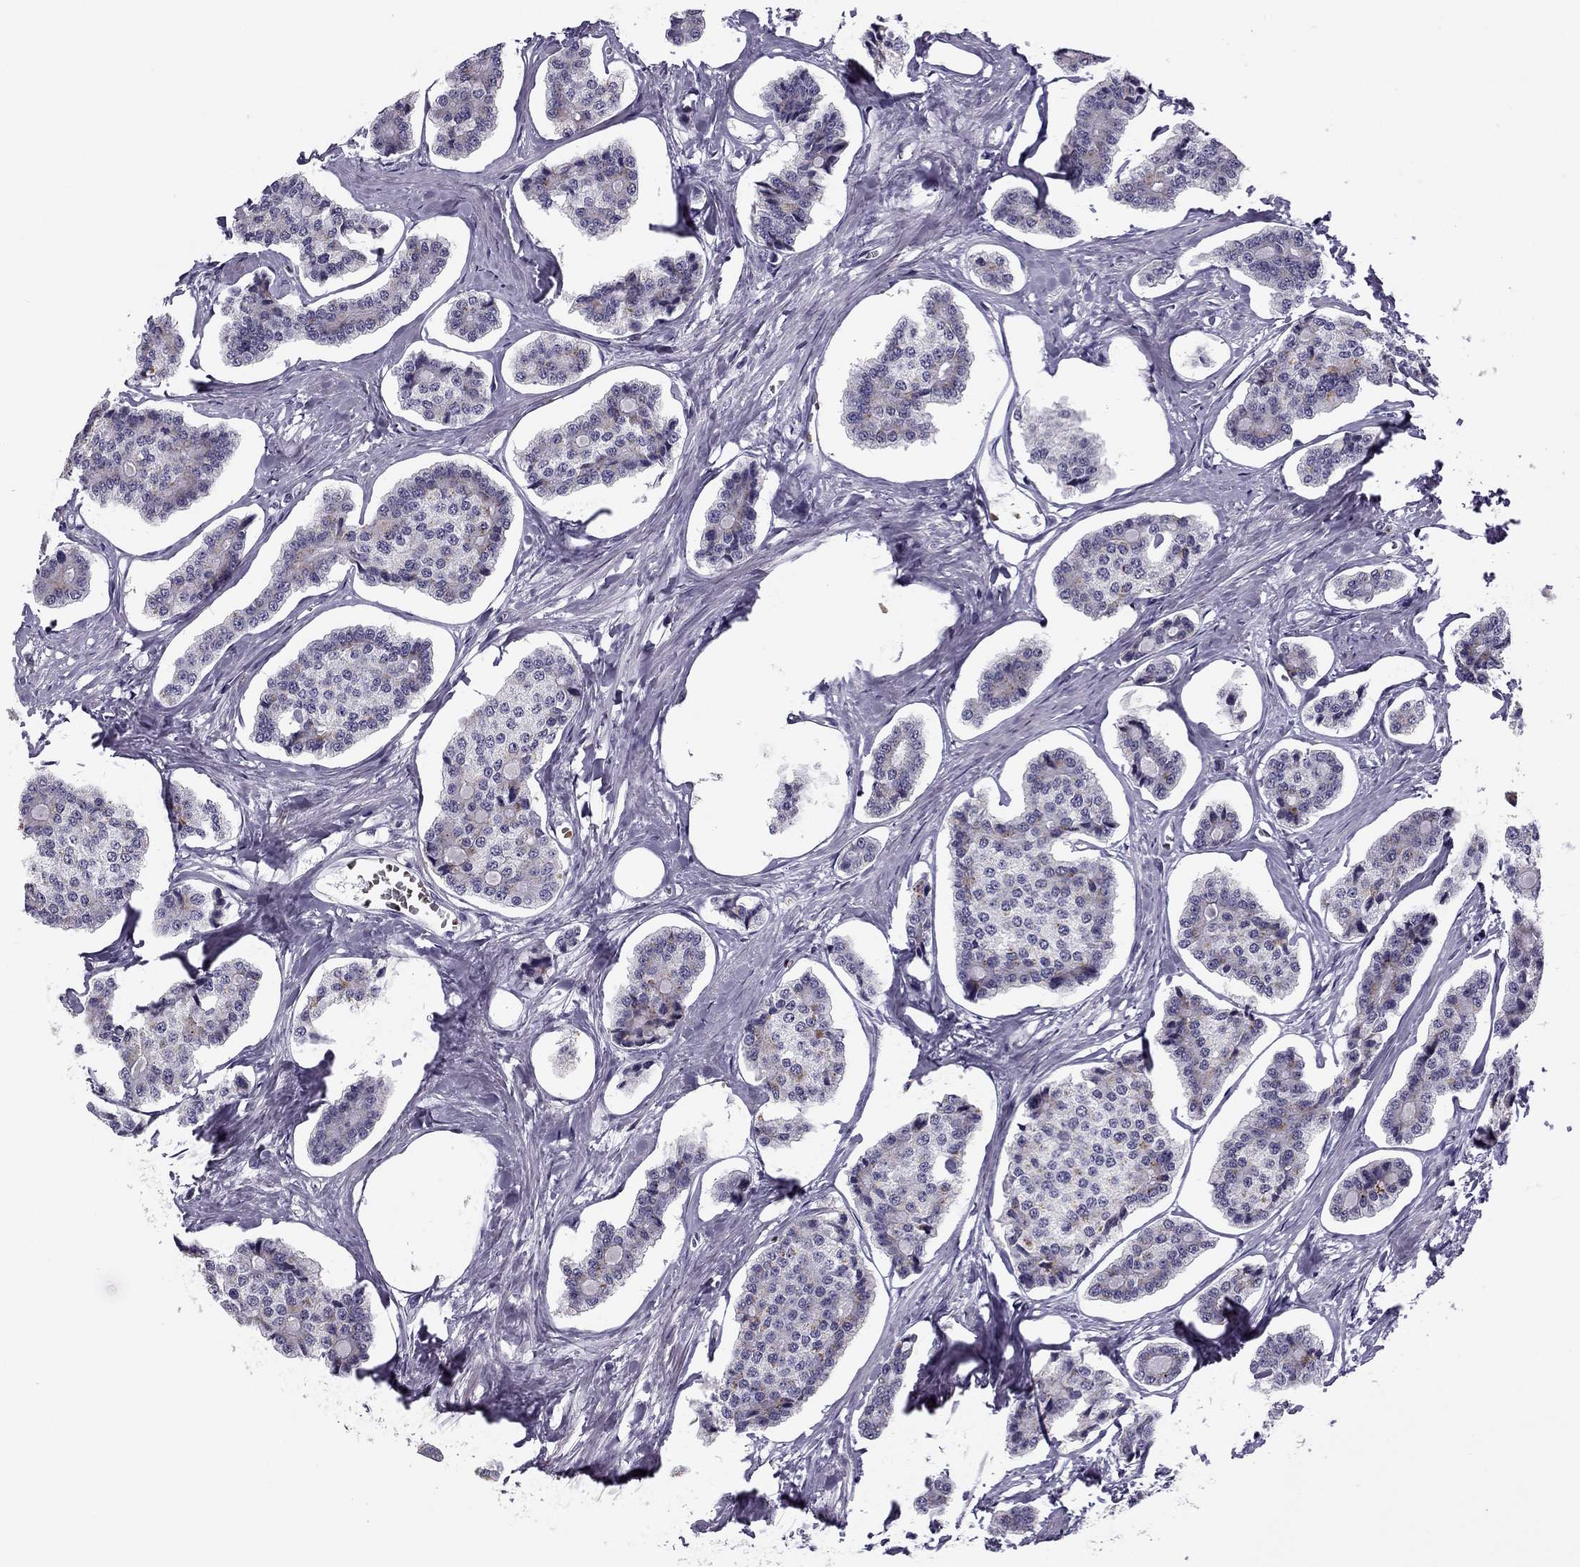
{"staining": {"intensity": "negative", "quantity": "none", "location": "none"}, "tissue": "carcinoid", "cell_type": "Tumor cells", "image_type": "cancer", "snomed": [{"axis": "morphology", "description": "Carcinoid, malignant, NOS"}, {"axis": "topography", "description": "Small intestine"}], "caption": "High magnification brightfield microscopy of carcinoid stained with DAB (brown) and counterstained with hematoxylin (blue): tumor cells show no significant positivity. (DAB (3,3'-diaminobenzidine) immunohistochemistry visualized using brightfield microscopy, high magnification).", "gene": "MC5R", "patient": {"sex": "female", "age": 65}}